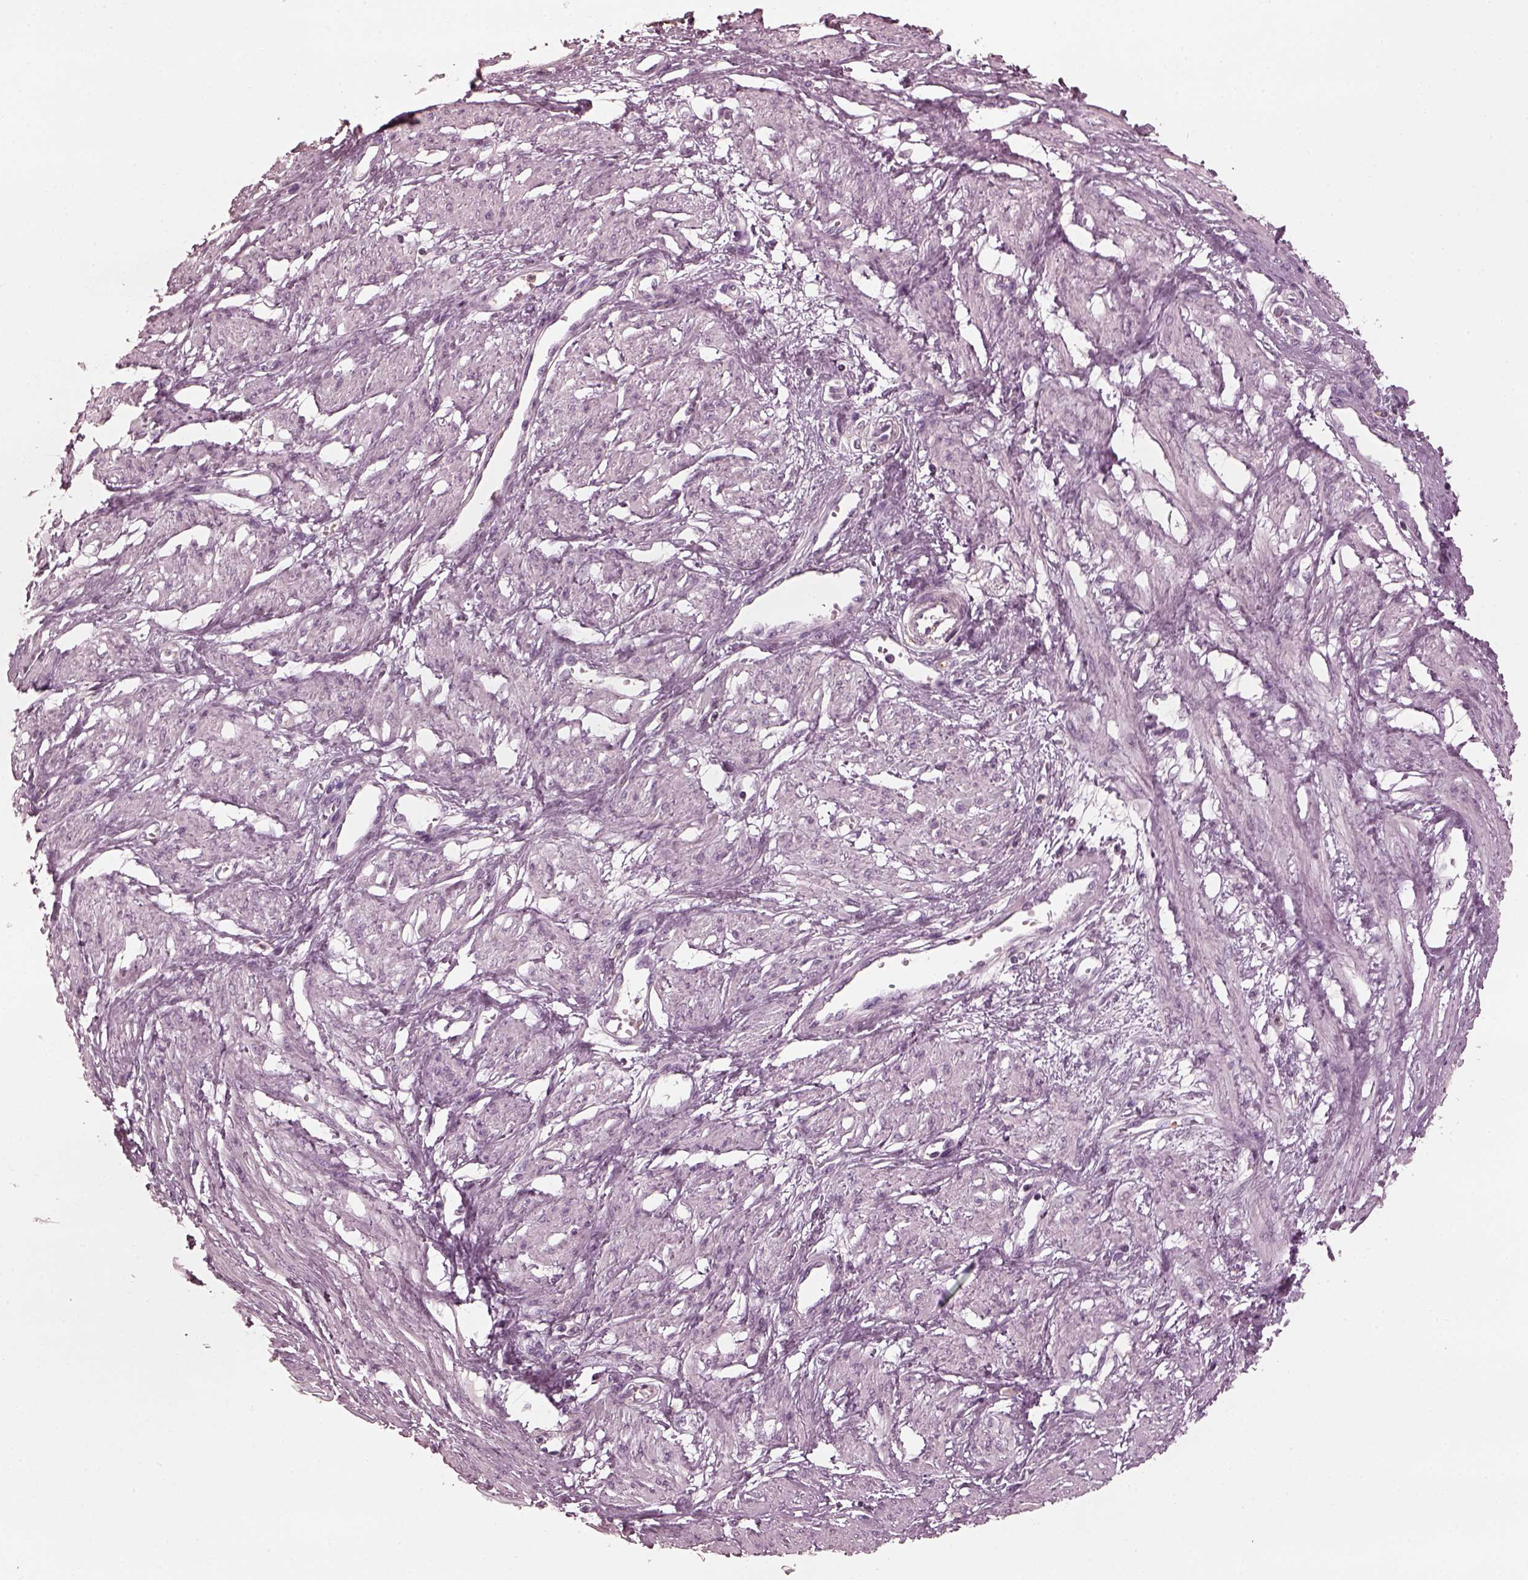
{"staining": {"intensity": "negative", "quantity": "none", "location": "none"}, "tissue": "smooth muscle", "cell_type": "Smooth muscle cells", "image_type": "normal", "snomed": [{"axis": "morphology", "description": "Normal tissue, NOS"}, {"axis": "topography", "description": "Smooth muscle"}, {"axis": "topography", "description": "Uterus"}], "caption": "Immunohistochemistry of normal smooth muscle demonstrates no expression in smooth muscle cells.", "gene": "PSTPIP2", "patient": {"sex": "female", "age": 39}}